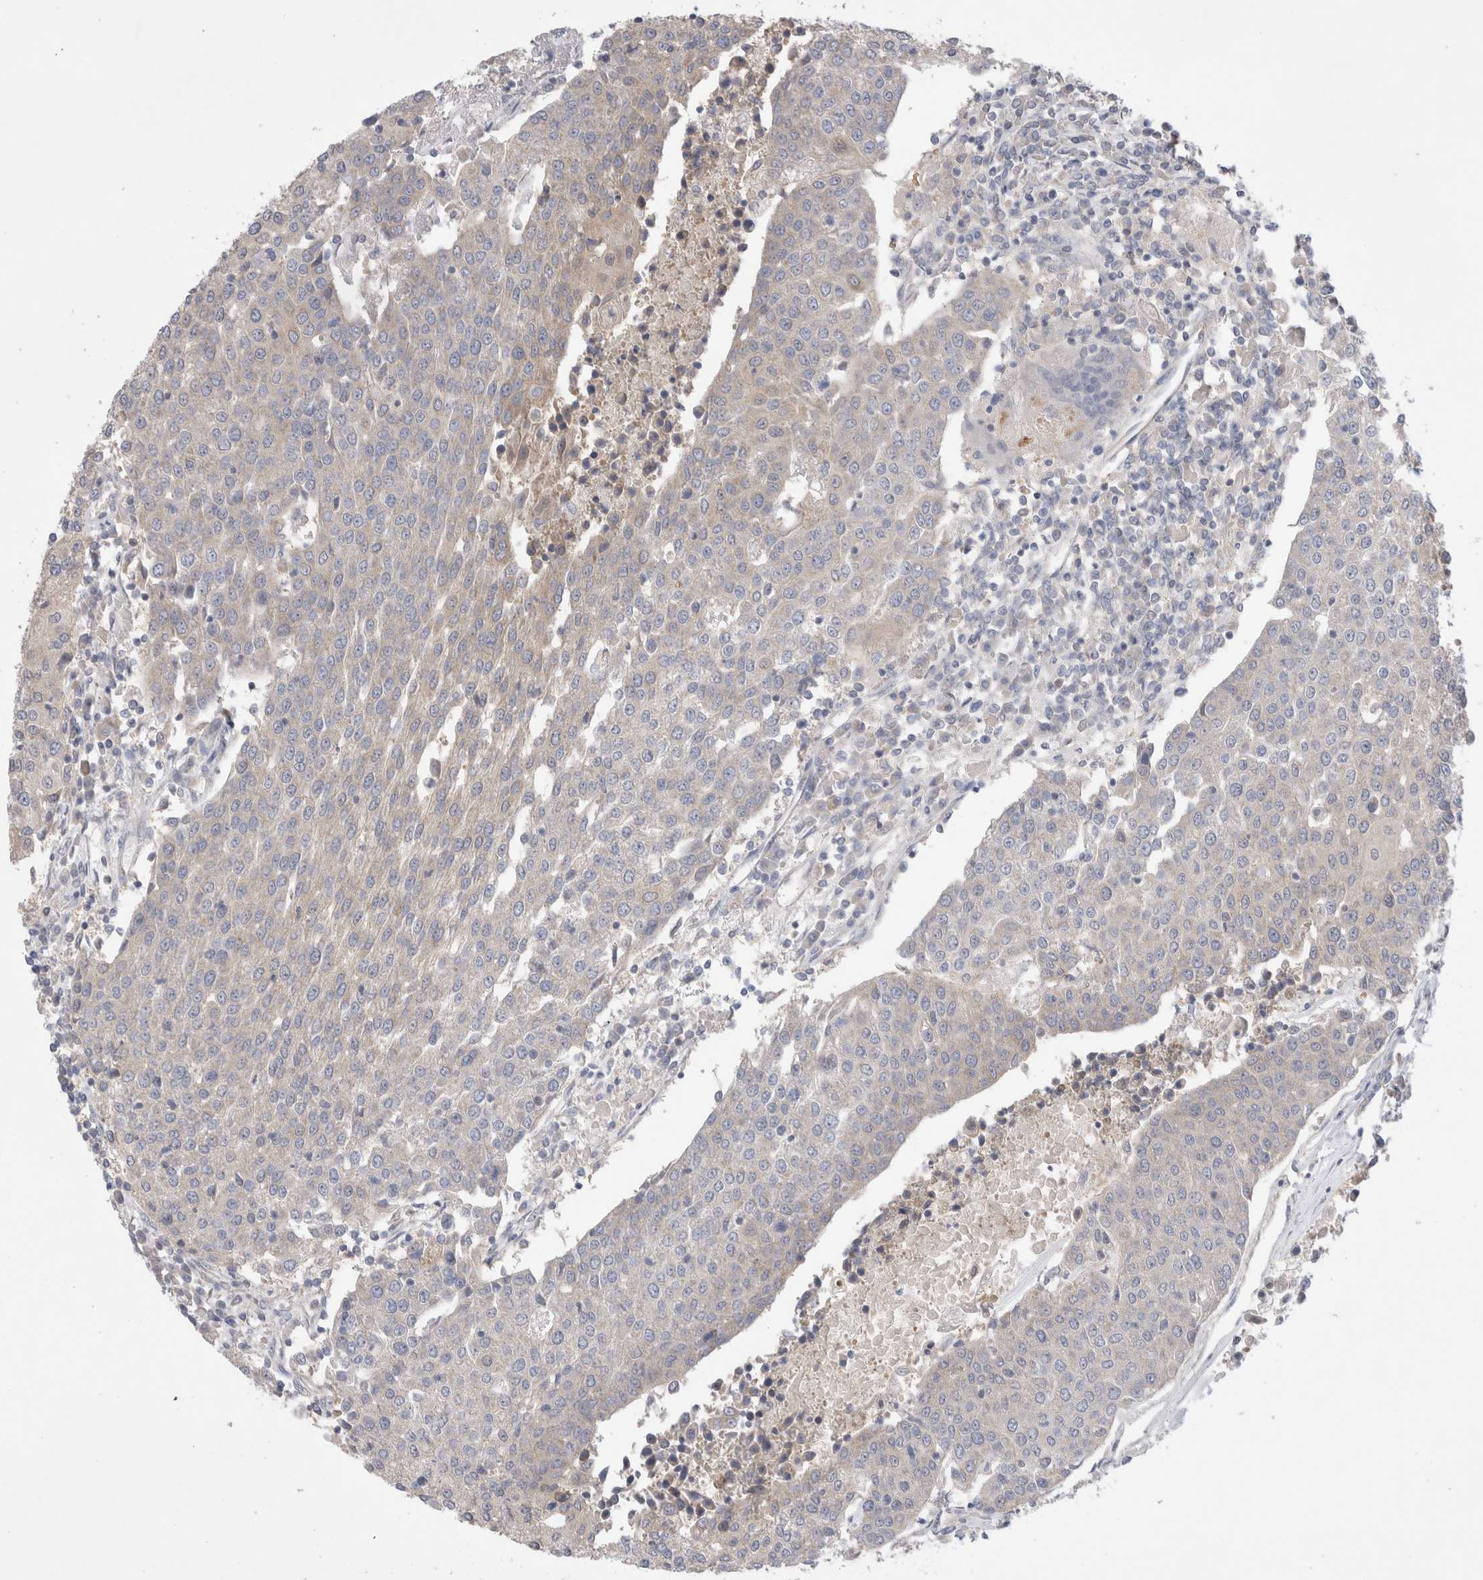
{"staining": {"intensity": "negative", "quantity": "none", "location": "none"}, "tissue": "urothelial cancer", "cell_type": "Tumor cells", "image_type": "cancer", "snomed": [{"axis": "morphology", "description": "Urothelial carcinoma, High grade"}, {"axis": "topography", "description": "Urinary bladder"}], "caption": "A micrograph of human urothelial cancer is negative for staining in tumor cells. (Stains: DAB (3,3'-diaminobenzidine) immunohistochemistry with hematoxylin counter stain, Microscopy: brightfield microscopy at high magnification).", "gene": "IFT74", "patient": {"sex": "female", "age": 85}}